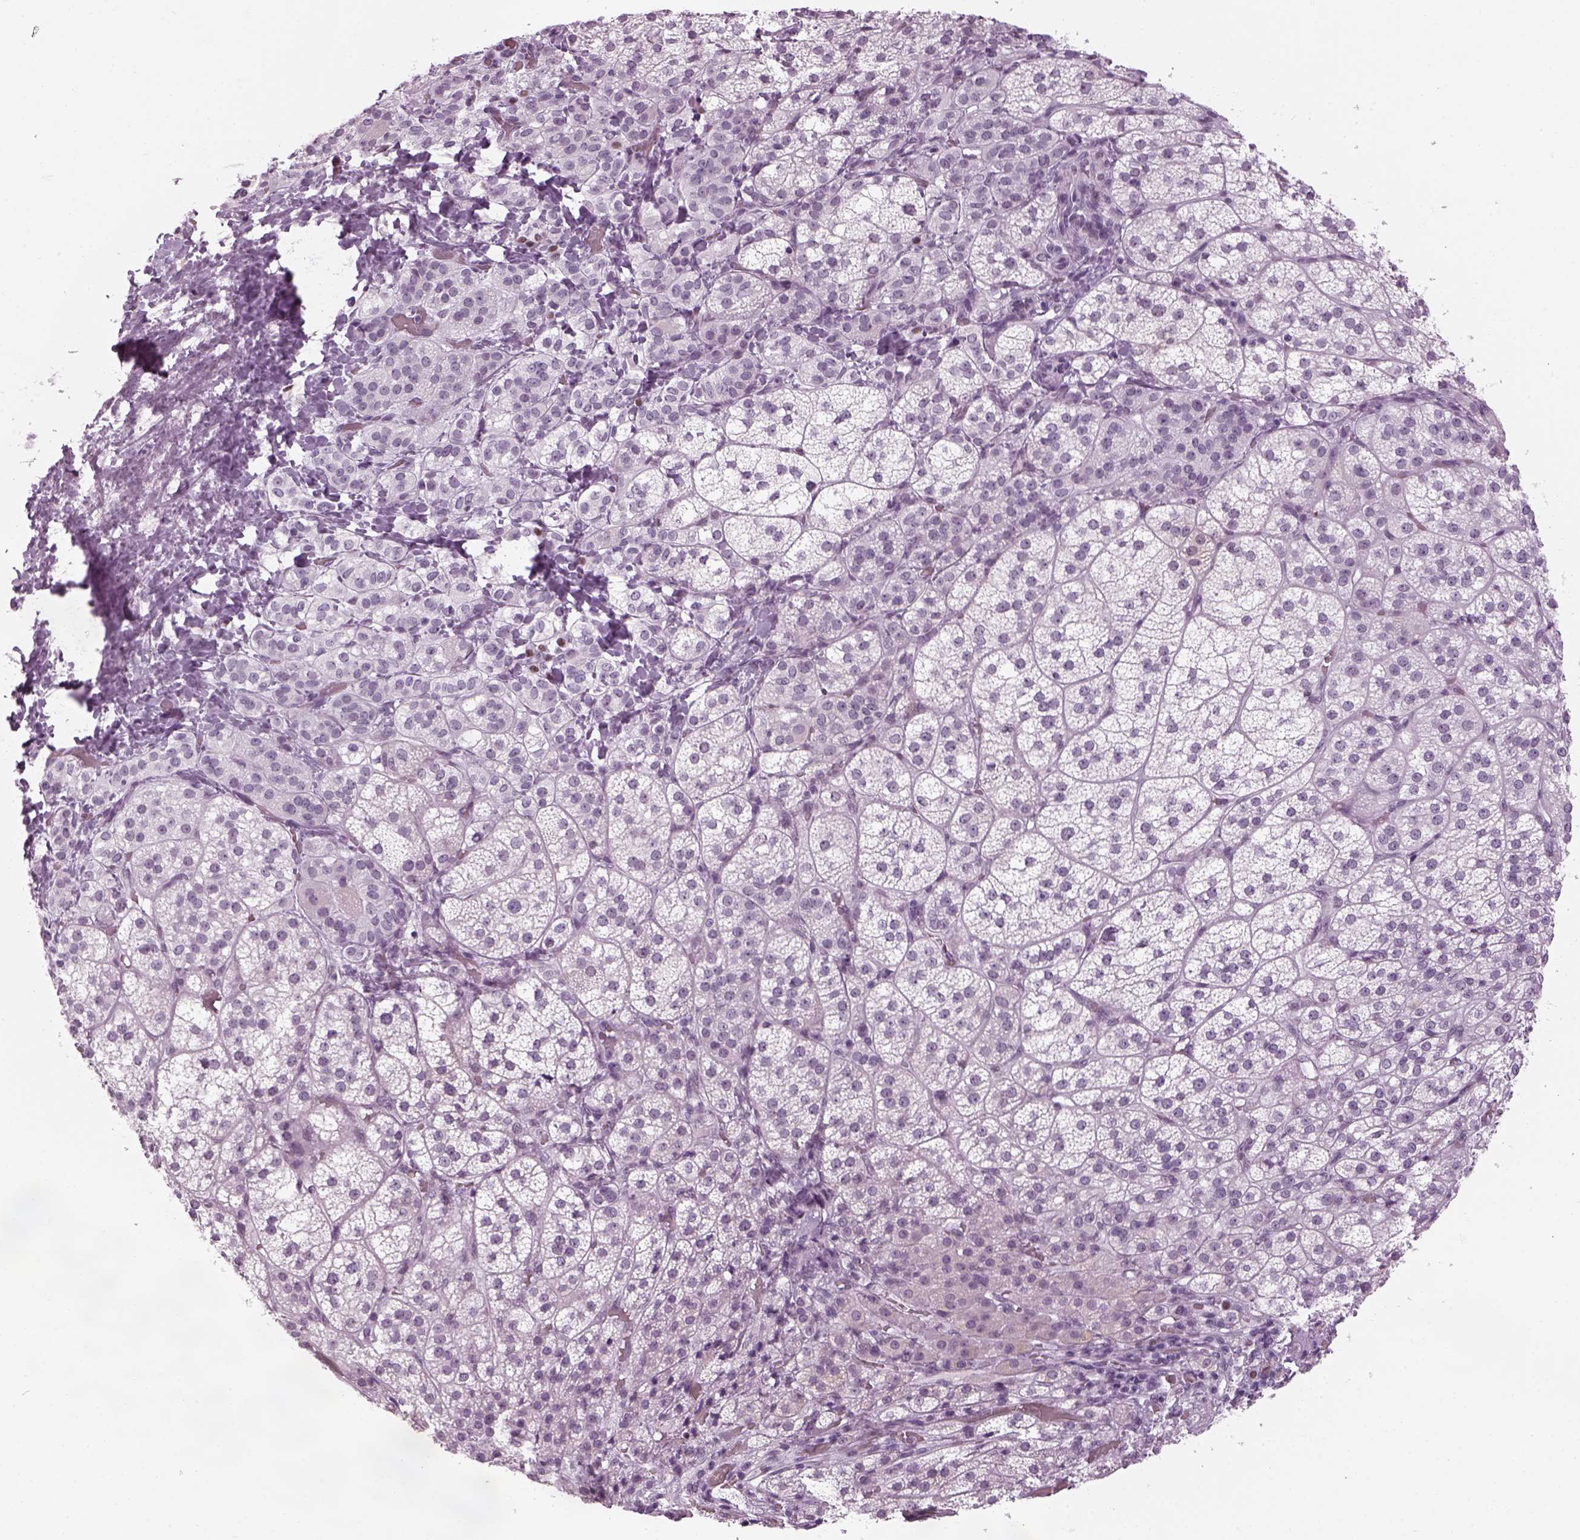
{"staining": {"intensity": "negative", "quantity": "none", "location": "none"}, "tissue": "adrenal gland", "cell_type": "Glandular cells", "image_type": "normal", "snomed": [{"axis": "morphology", "description": "Normal tissue, NOS"}, {"axis": "topography", "description": "Adrenal gland"}], "caption": "DAB (3,3'-diaminobenzidine) immunohistochemical staining of benign adrenal gland demonstrates no significant positivity in glandular cells. Nuclei are stained in blue.", "gene": "KCNG2", "patient": {"sex": "female", "age": 60}}